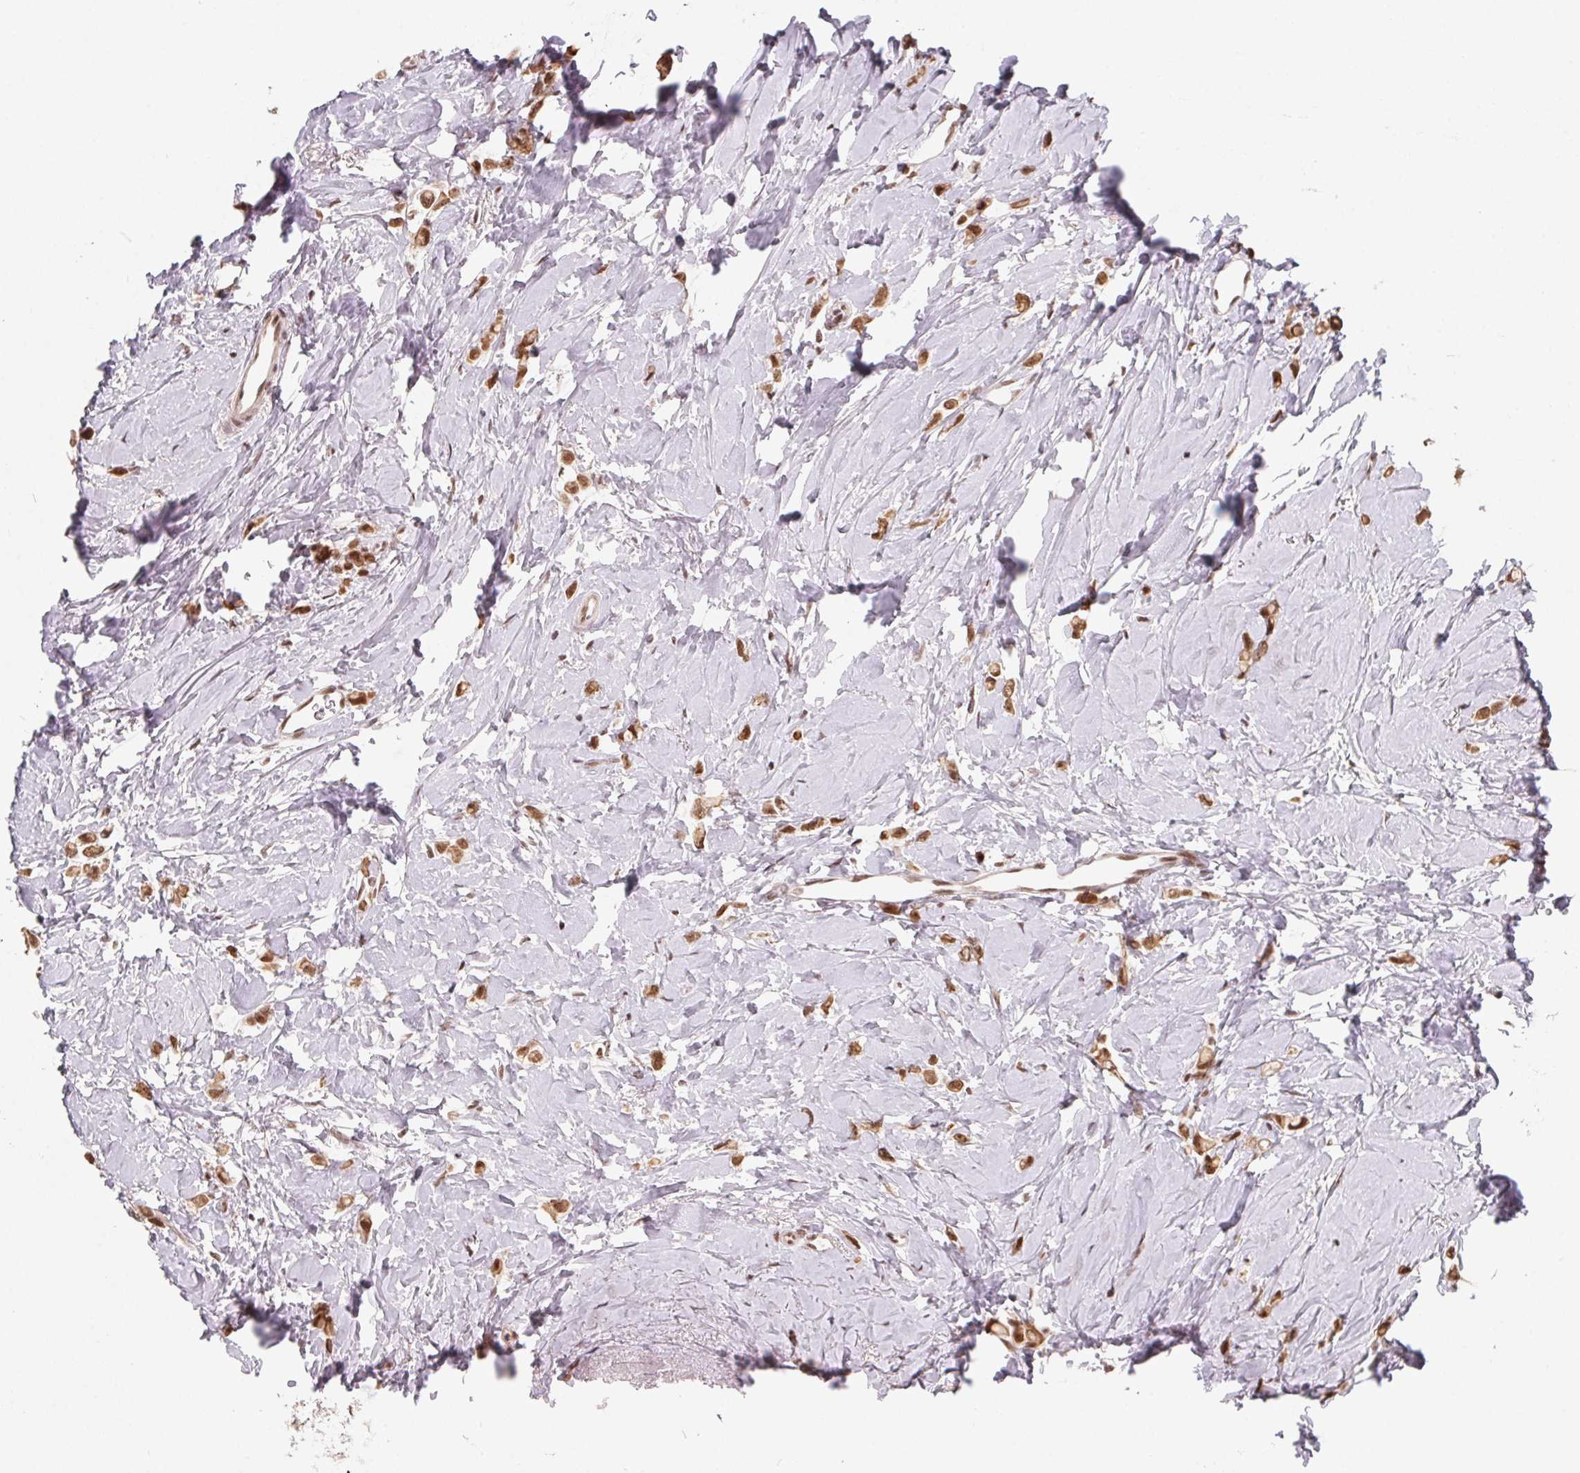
{"staining": {"intensity": "moderate", "quantity": ">75%", "location": "nuclear"}, "tissue": "breast cancer", "cell_type": "Tumor cells", "image_type": "cancer", "snomed": [{"axis": "morphology", "description": "Lobular carcinoma"}, {"axis": "topography", "description": "Breast"}], "caption": "Tumor cells reveal medium levels of moderate nuclear staining in approximately >75% of cells in human lobular carcinoma (breast). (IHC, brightfield microscopy, high magnification).", "gene": "TCERG1", "patient": {"sex": "female", "age": 66}}